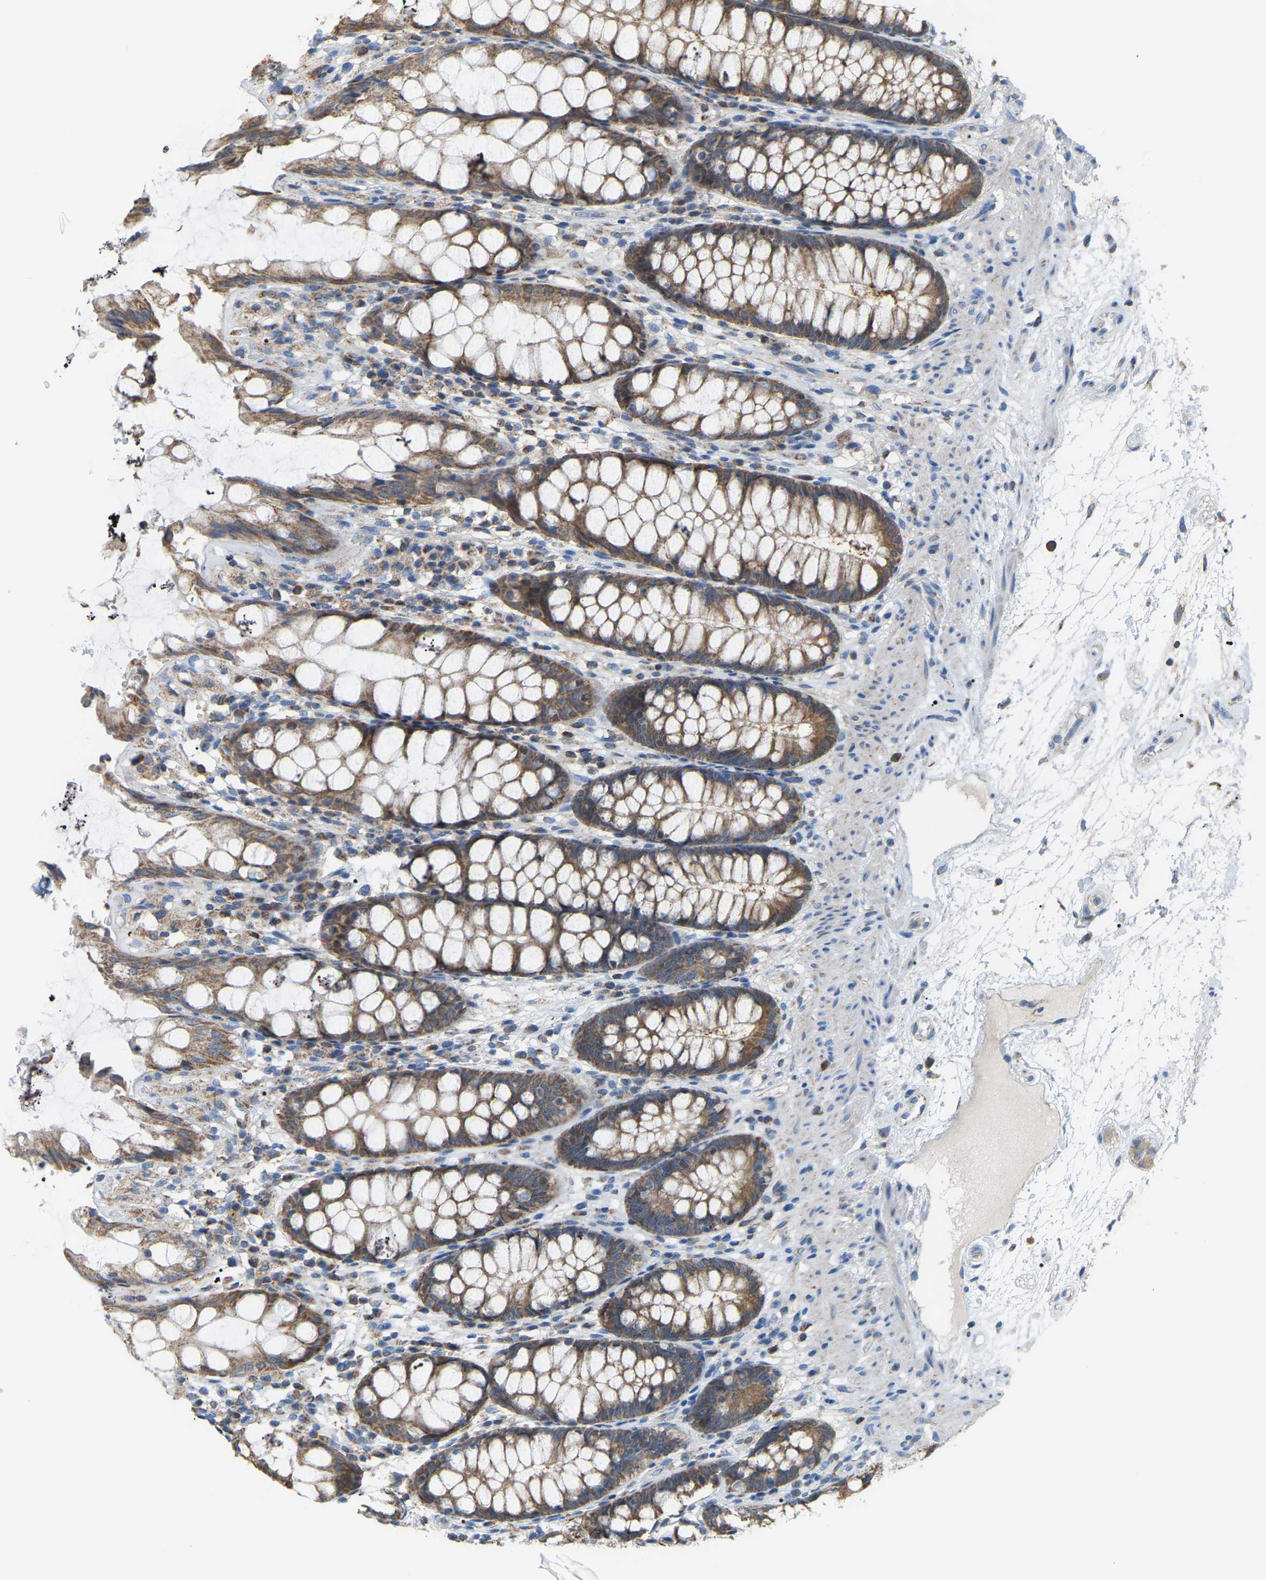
{"staining": {"intensity": "moderate", "quantity": ">75%", "location": "cytoplasmic/membranous"}, "tissue": "rectum", "cell_type": "Glandular cells", "image_type": "normal", "snomed": [{"axis": "morphology", "description": "Normal tissue, NOS"}, {"axis": "topography", "description": "Rectum"}], "caption": "Immunohistochemistry of benign rectum displays medium levels of moderate cytoplasmic/membranous staining in about >75% of glandular cells.", "gene": "CROT", "patient": {"sex": "male", "age": 64}}